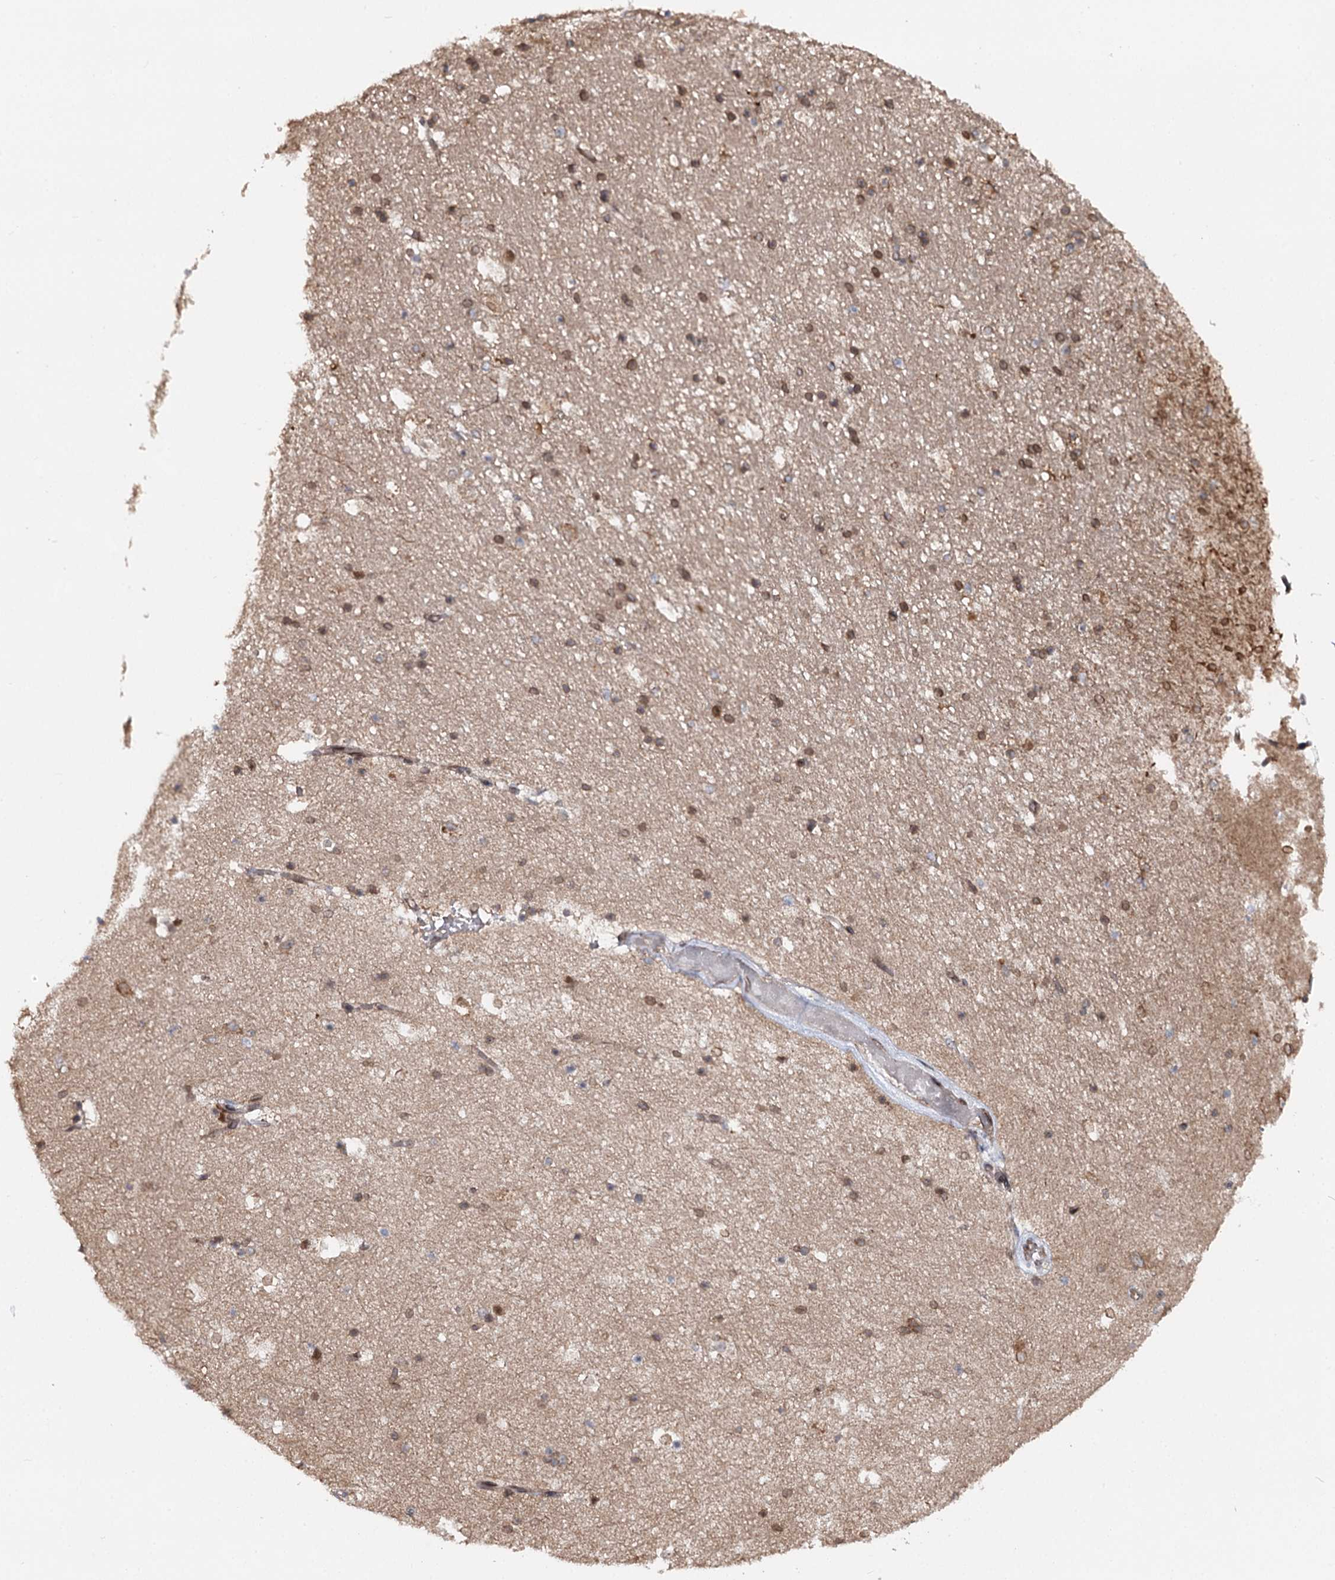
{"staining": {"intensity": "moderate", "quantity": ">75%", "location": "cytoplasmic/membranous,nuclear"}, "tissue": "hippocampus", "cell_type": "Glial cells", "image_type": "normal", "snomed": [{"axis": "morphology", "description": "Normal tissue, NOS"}, {"axis": "topography", "description": "Hippocampus"}], "caption": "Hippocampus stained for a protein (brown) reveals moderate cytoplasmic/membranous,nuclear positive expression in approximately >75% of glial cells.", "gene": "FGFR1OP2", "patient": {"sex": "female", "age": 52}}